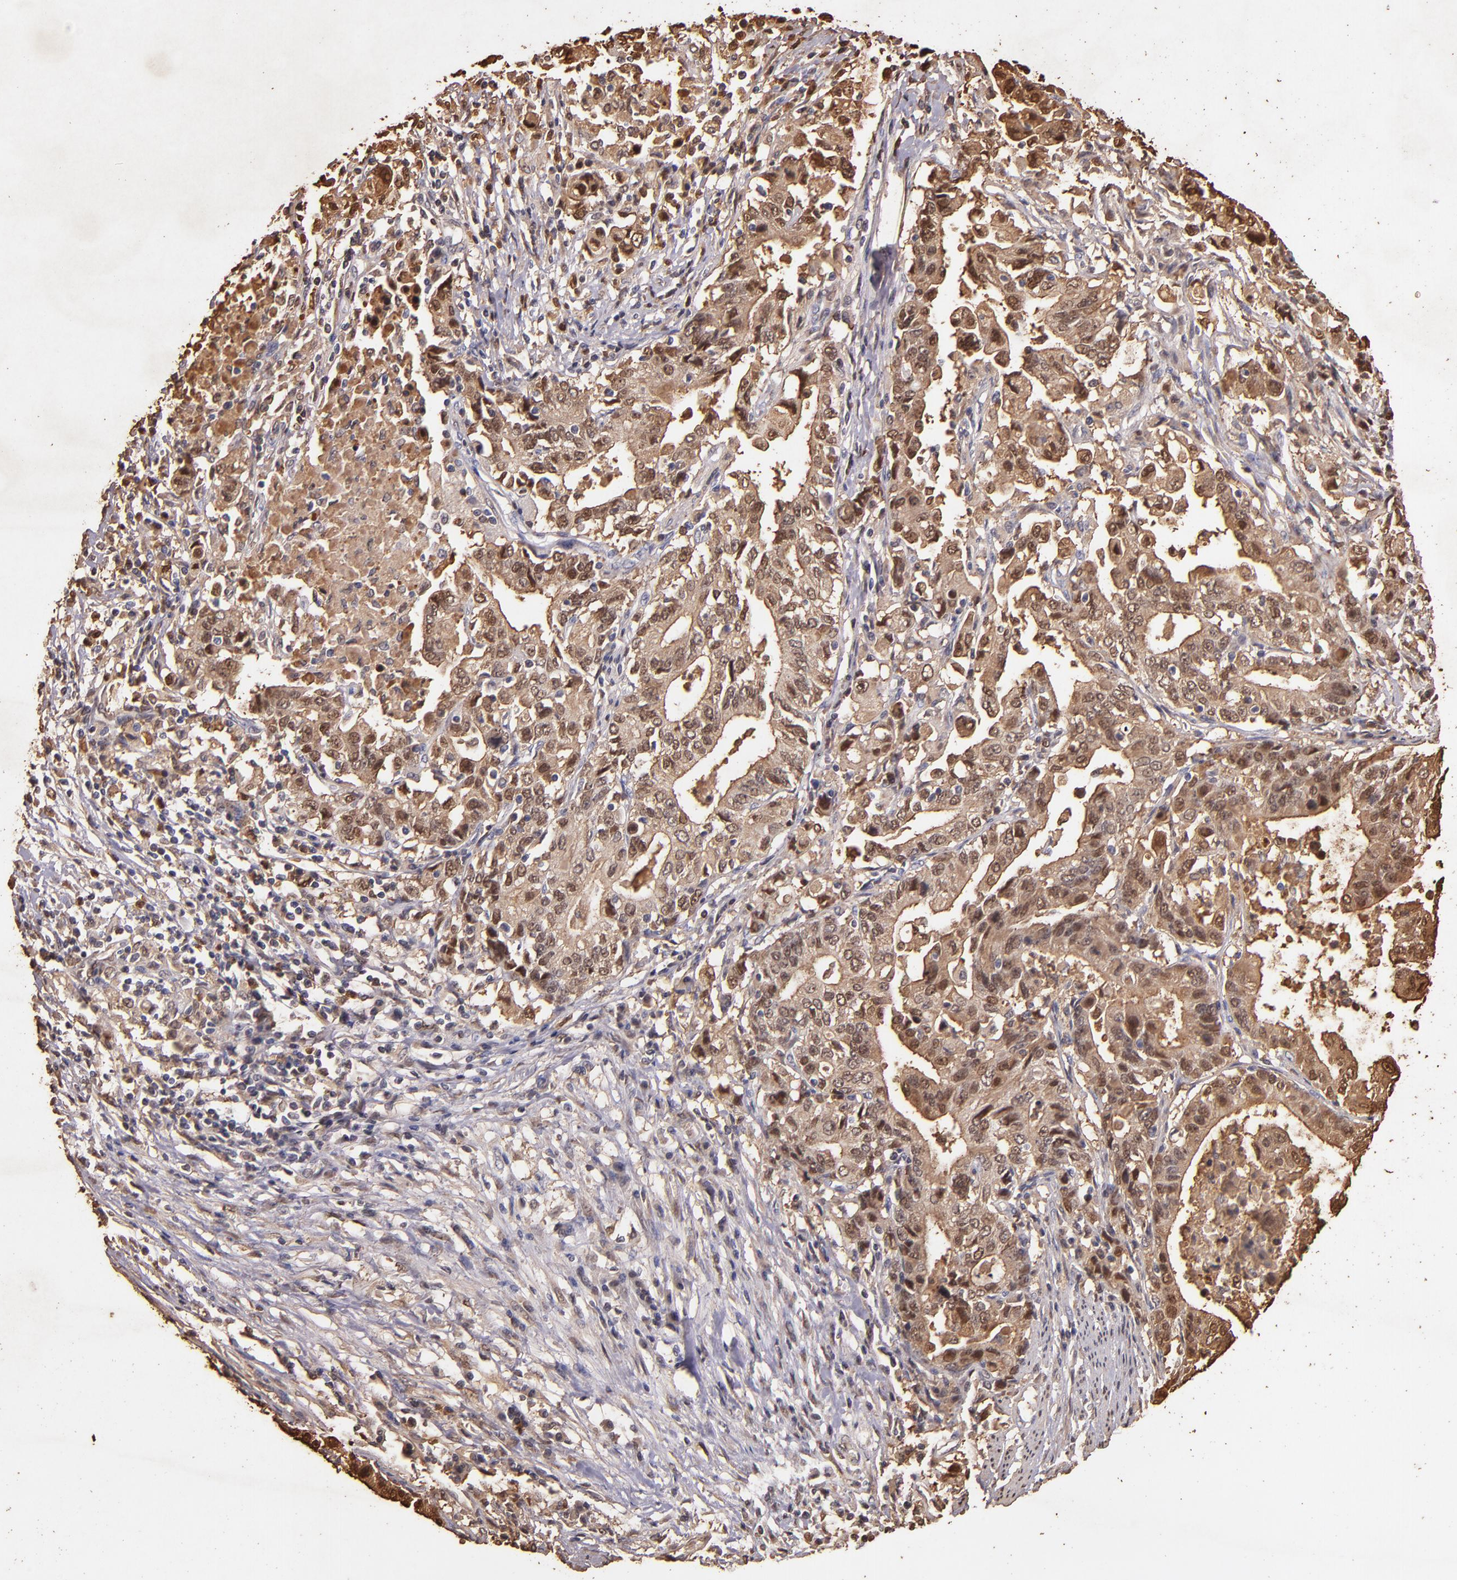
{"staining": {"intensity": "strong", "quantity": ">75%", "location": "cytoplasmic/membranous,nuclear"}, "tissue": "stomach cancer", "cell_type": "Tumor cells", "image_type": "cancer", "snomed": [{"axis": "morphology", "description": "Adenocarcinoma, NOS"}, {"axis": "topography", "description": "Stomach, upper"}], "caption": "Stomach cancer (adenocarcinoma) stained with a protein marker reveals strong staining in tumor cells.", "gene": "S100A6", "patient": {"sex": "female", "age": 50}}